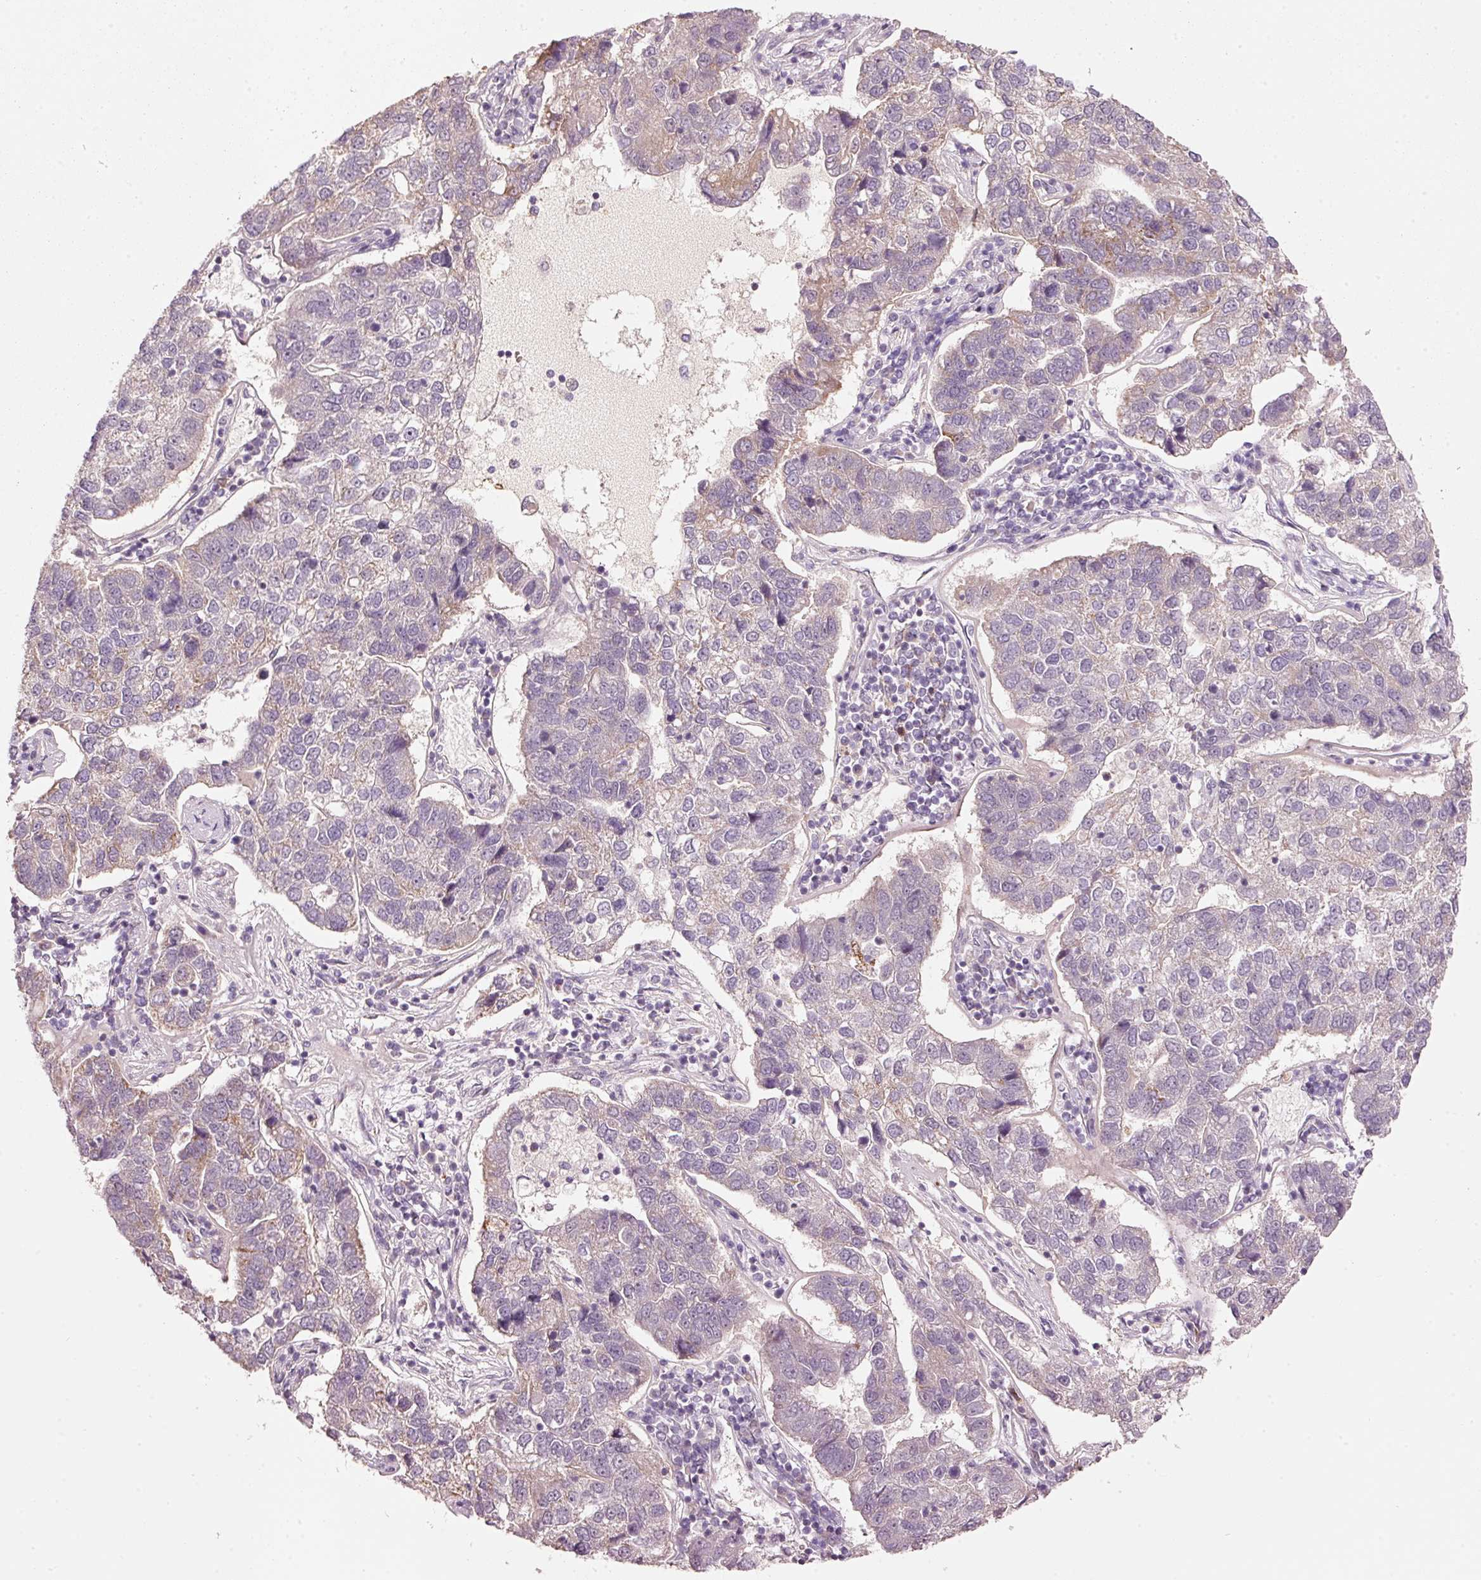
{"staining": {"intensity": "negative", "quantity": "none", "location": "none"}, "tissue": "pancreatic cancer", "cell_type": "Tumor cells", "image_type": "cancer", "snomed": [{"axis": "morphology", "description": "Adenocarcinoma, NOS"}, {"axis": "topography", "description": "Pancreas"}], "caption": "Photomicrograph shows no significant protein staining in tumor cells of pancreatic cancer.", "gene": "ARHGAP22", "patient": {"sex": "female", "age": 61}}